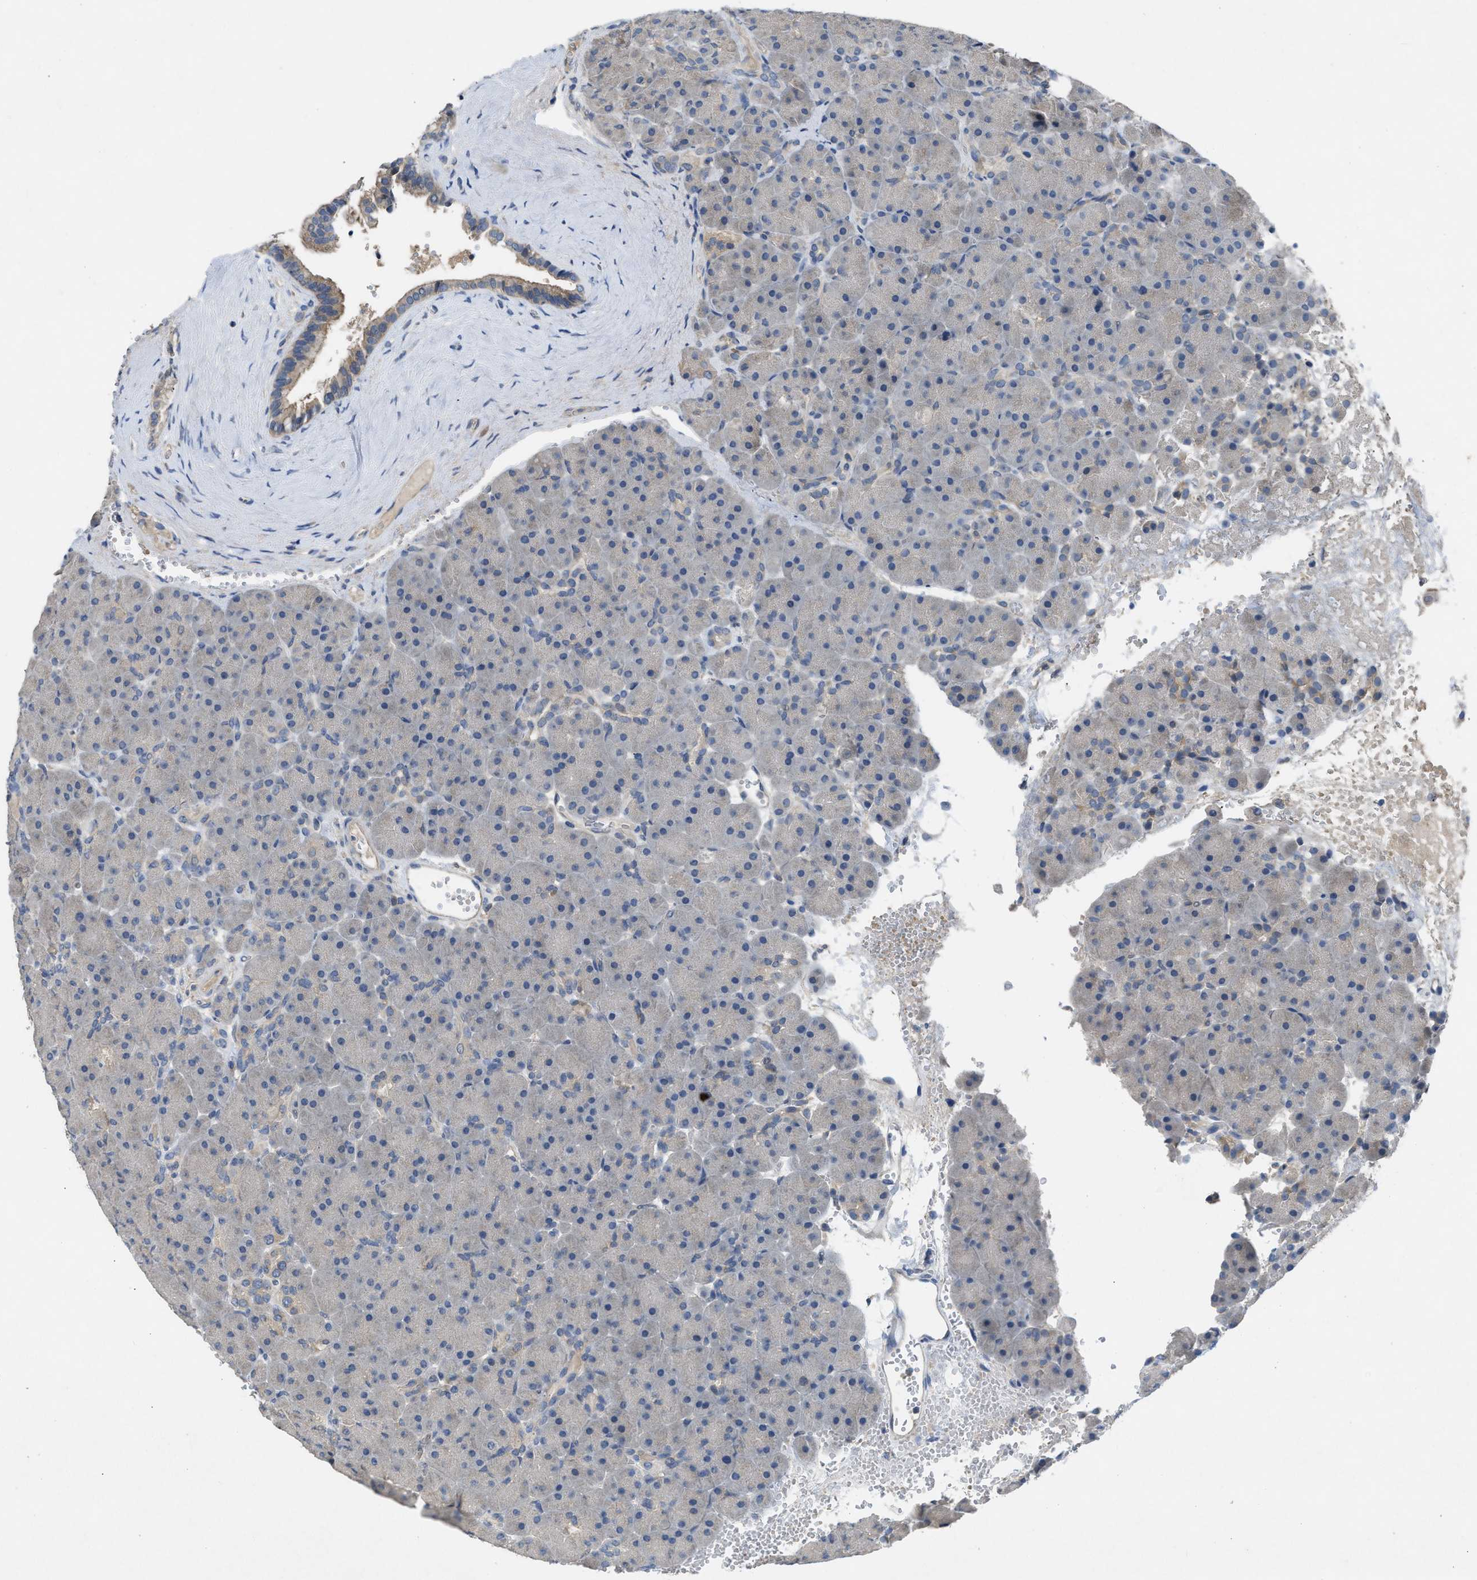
{"staining": {"intensity": "negative", "quantity": "none", "location": "none"}, "tissue": "pancreas", "cell_type": "Exocrine glandular cells", "image_type": "normal", "snomed": [{"axis": "morphology", "description": "Normal tissue, NOS"}, {"axis": "topography", "description": "Pancreas"}], "caption": "IHC image of unremarkable pancreas: human pancreas stained with DAB displays no significant protein positivity in exocrine glandular cells.", "gene": "PPP3CA", "patient": {"sex": "male", "age": 66}}